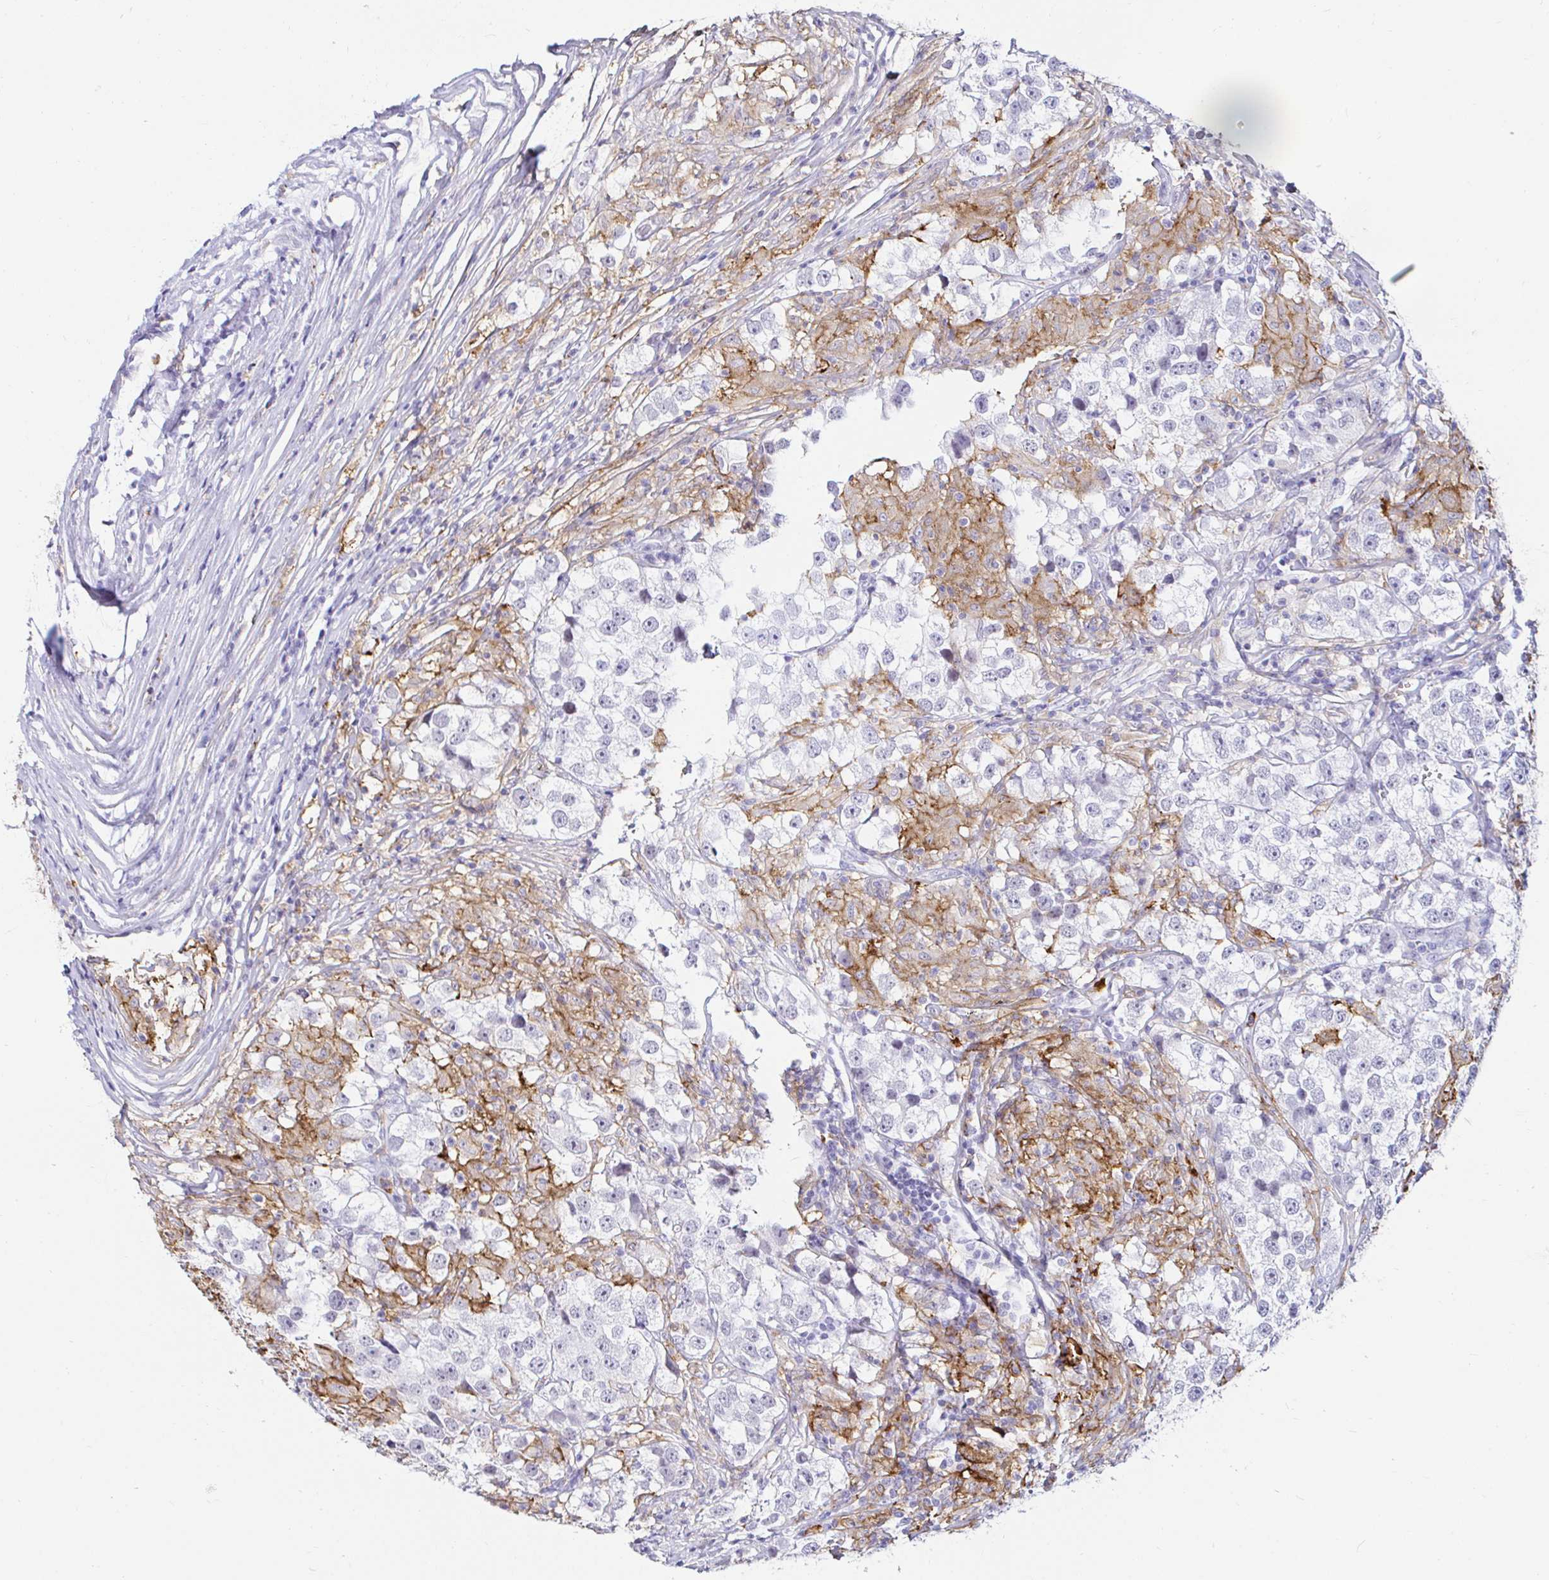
{"staining": {"intensity": "negative", "quantity": "none", "location": "none"}, "tissue": "testis cancer", "cell_type": "Tumor cells", "image_type": "cancer", "snomed": [{"axis": "morphology", "description": "Seminoma, NOS"}, {"axis": "topography", "description": "Testis"}], "caption": "Image shows no protein positivity in tumor cells of testis seminoma tissue.", "gene": "CYBB", "patient": {"sex": "male", "age": 46}}